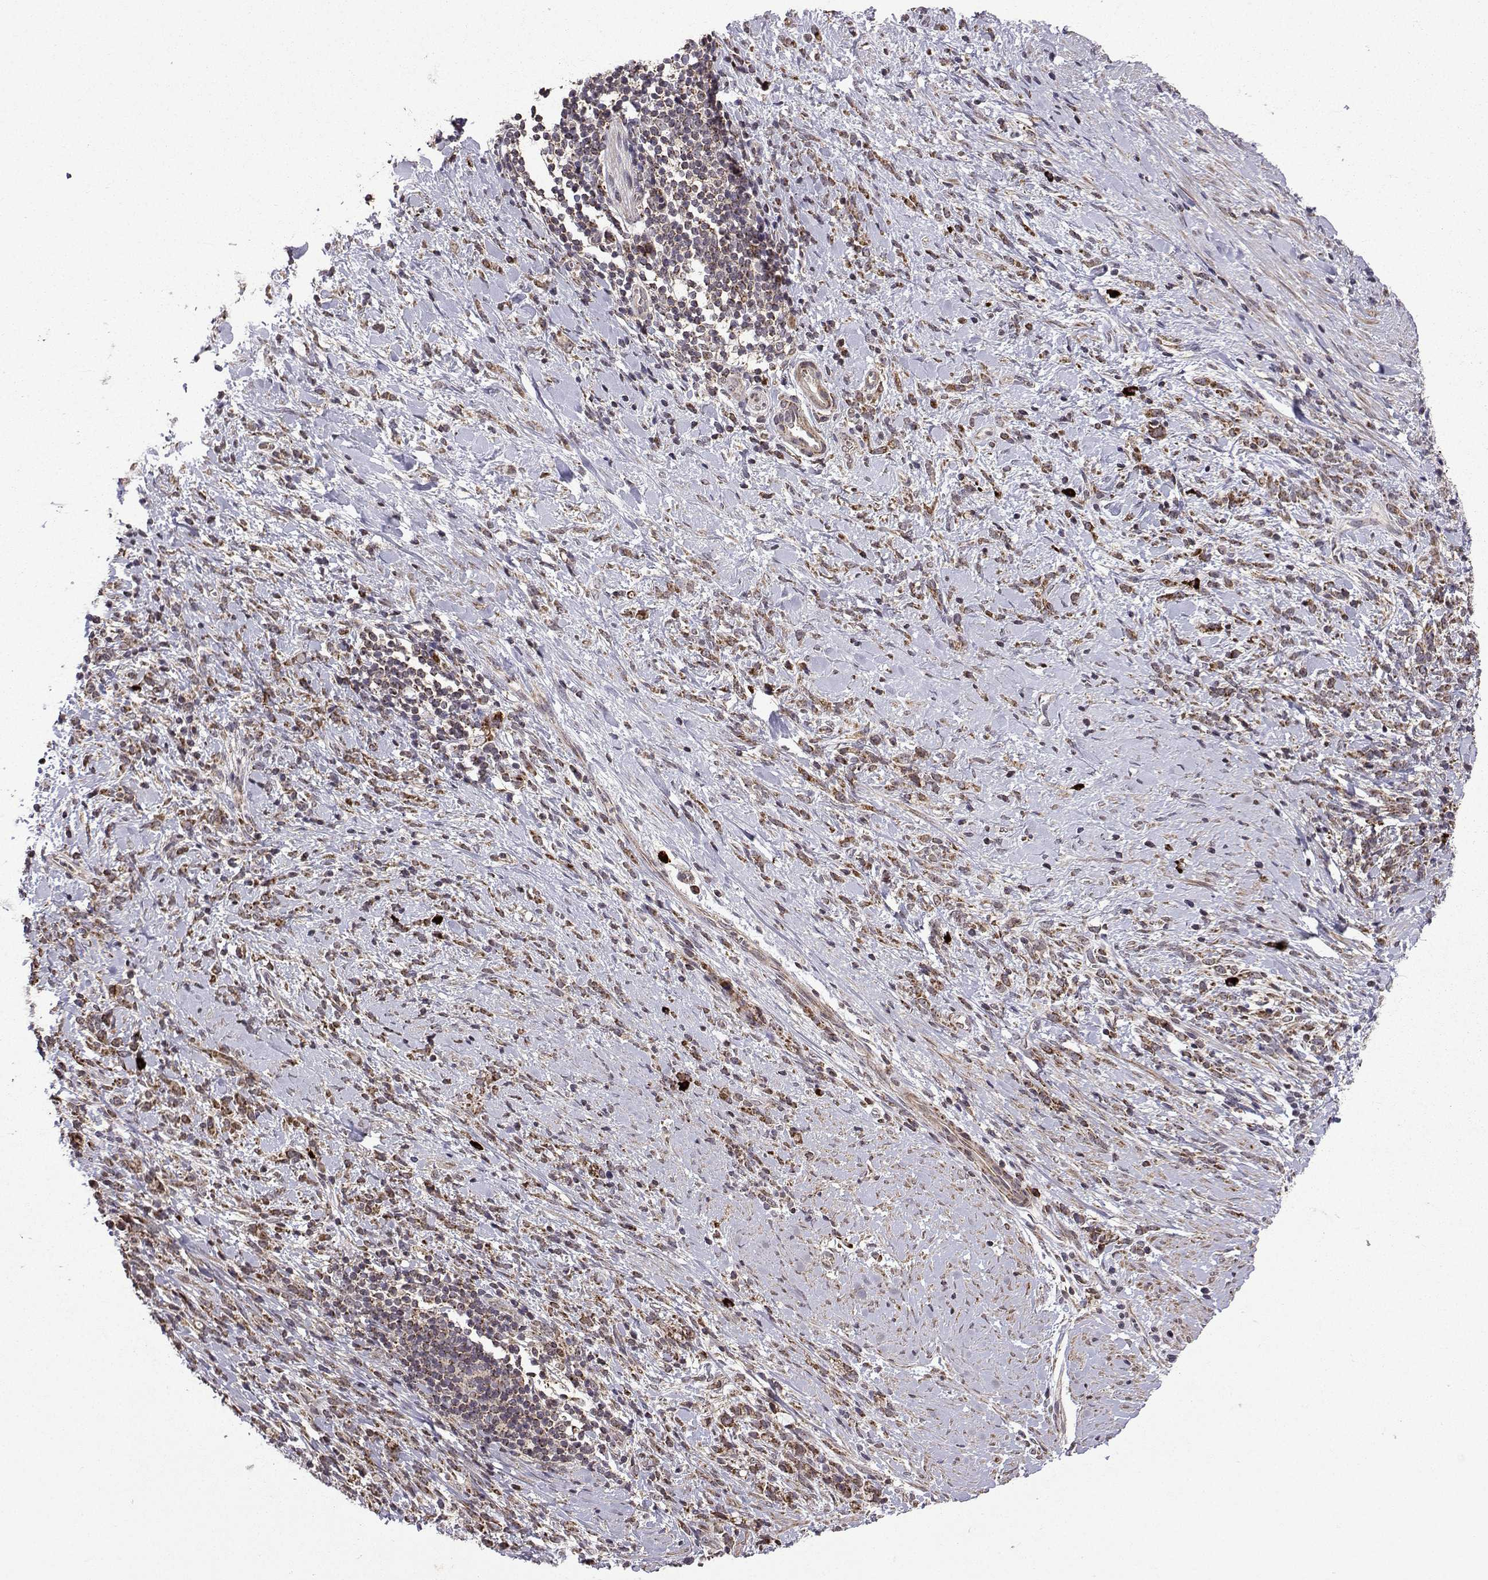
{"staining": {"intensity": "strong", "quantity": "25%-75%", "location": "cytoplasmic/membranous"}, "tissue": "stomach cancer", "cell_type": "Tumor cells", "image_type": "cancer", "snomed": [{"axis": "morphology", "description": "Adenocarcinoma, NOS"}, {"axis": "topography", "description": "Stomach"}], "caption": "Stomach cancer (adenocarcinoma) stained with a brown dye exhibits strong cytoplasmic/membranous positive staining in approximately 25%-75% of tumor cells.", "gene": "TAB2", "patient": {"sex": "female", "age": 57}}